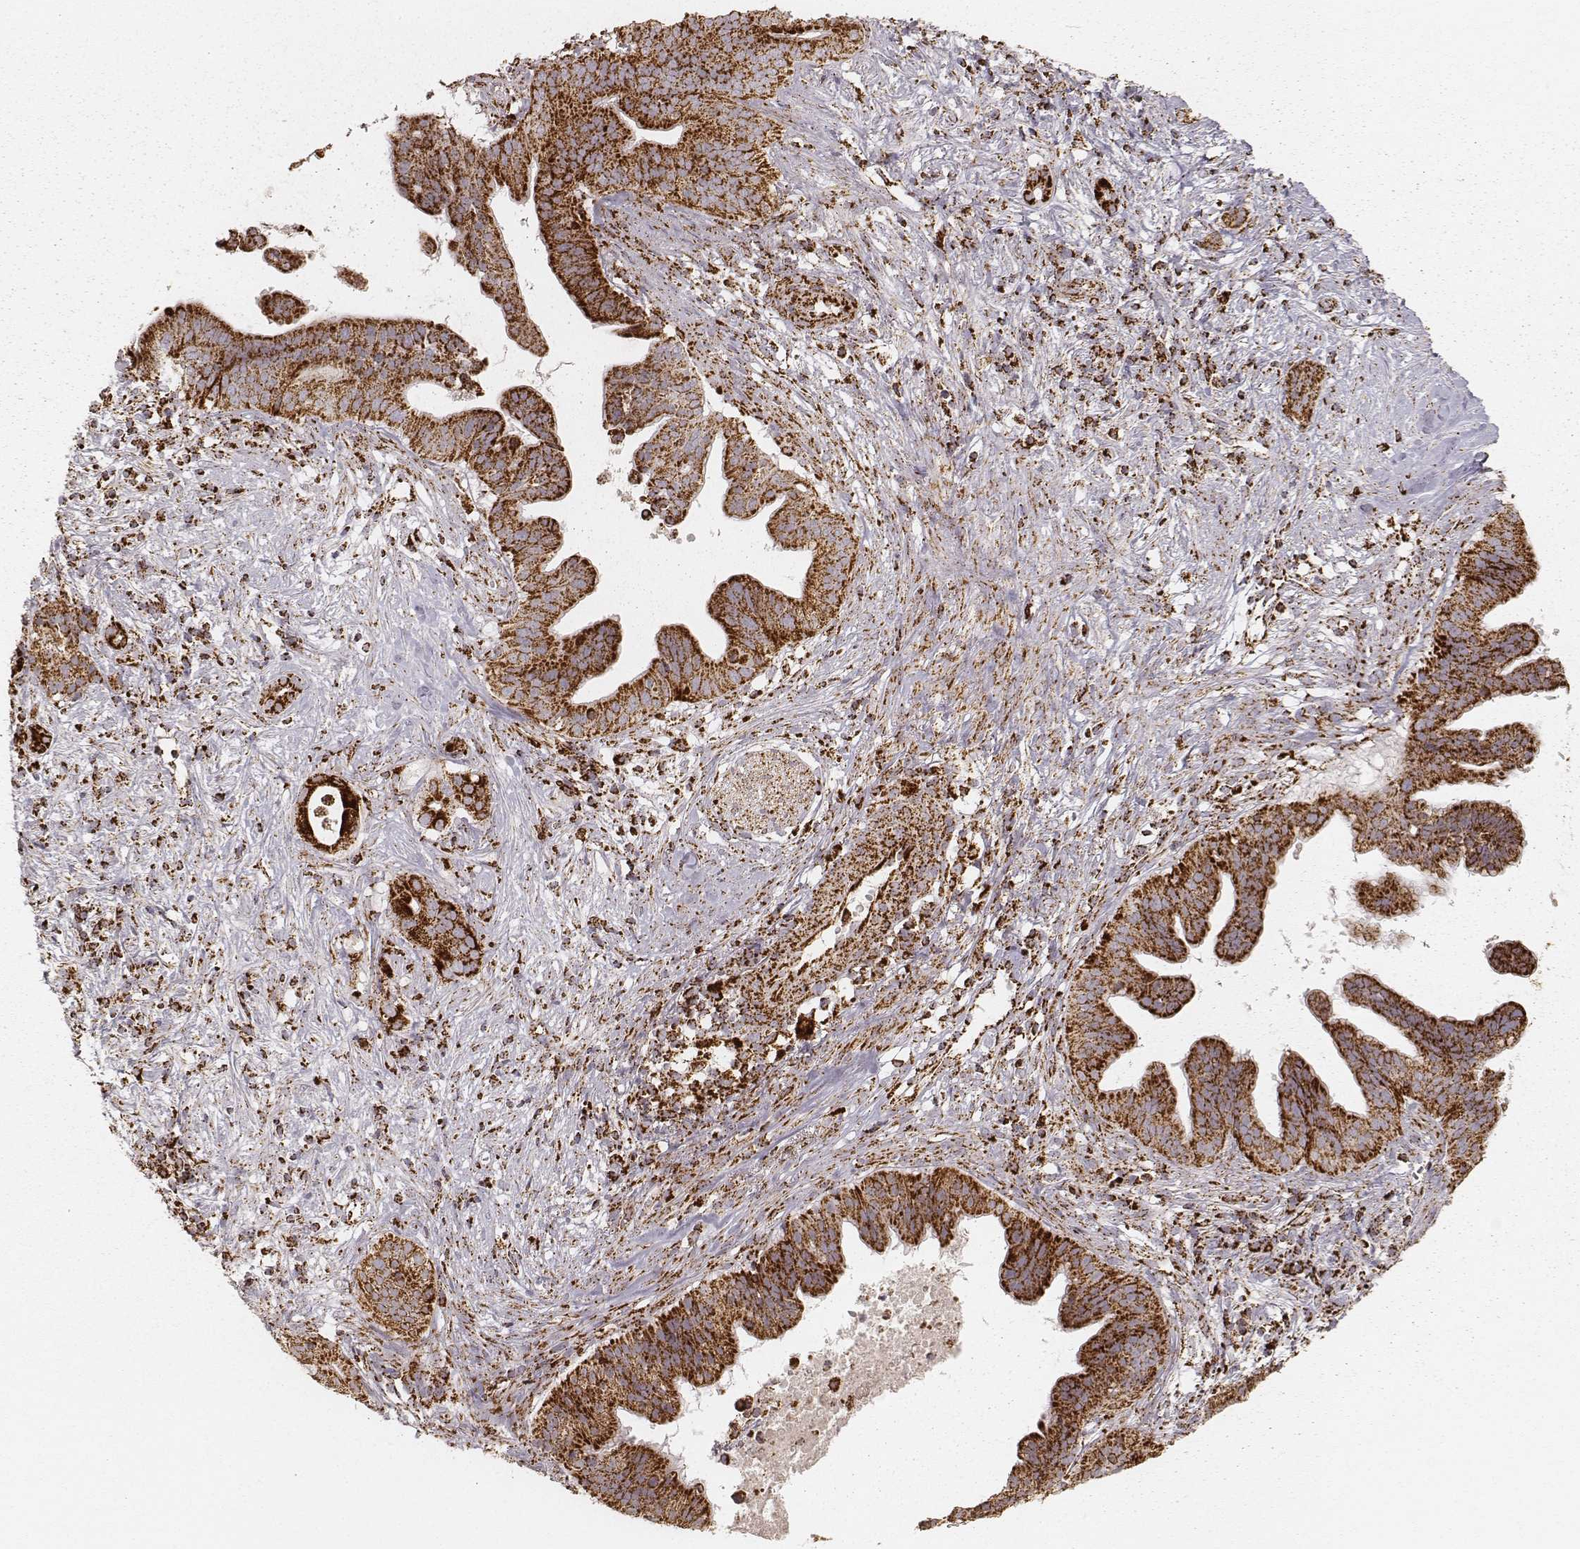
{"staining": {"intensity": "strong", "quantity": ">75%", "location": "cytoplasmic/membranous"}, "tissue": "pancreatic cancer", "cell_type": "Tumor cells", "image_type": "cancer", "snomed": [{"axis": "morphology", "description": "Adenocarcinoma, NOS"}, {"axis": "topography", "description": "Pancreas"}], "caption": "This is a micrograph of IHC staining of pancreatic adenocarcinoma, which shows strong expression in the cytoplasmic/membranous of tumor cells.", "gene": "CS", "patient": {"sex": "male", "age": 61}}